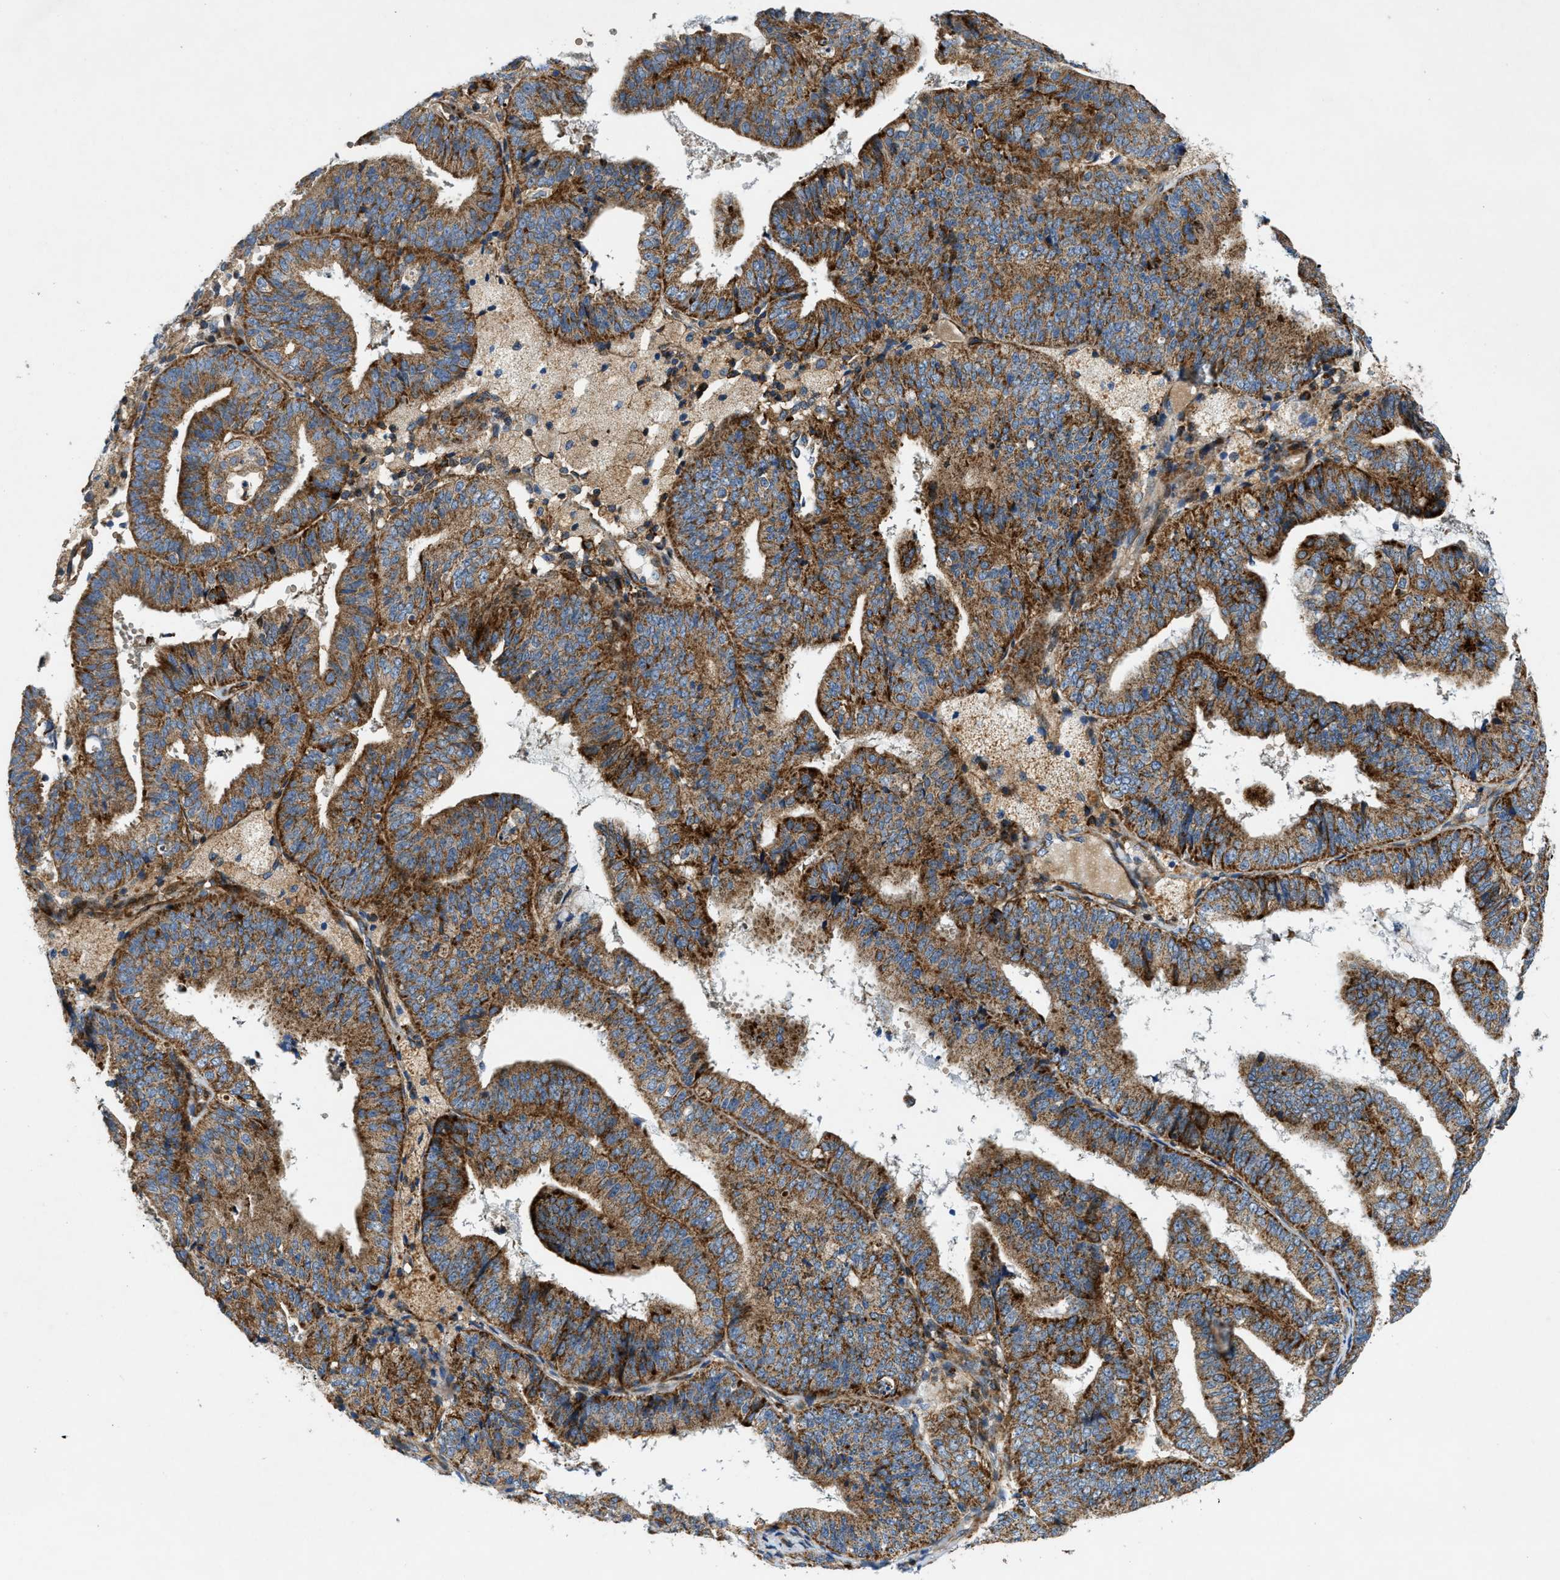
{"staining": {"intensity": "strong", "quantity": ">75%", "location": "cytoplasmic/membranous"}, "tissue": "endometrial cancer", "cell_type": "Tumor cells", "image_type": "cancer", "snomed": [{"axis": "morphology", "description": "Adenocarcinoma, NOS"}, {"axis": "topography", "description": "Endometrium"}], "caption": "DAB immunohistochemical staining of human endometrial cancer displays strong cytoplasmic/membranous protein positivity in approximately >75% of tumor cells.", "gene": "DHODH", "patient": {"sex": "female", "age": 63}}